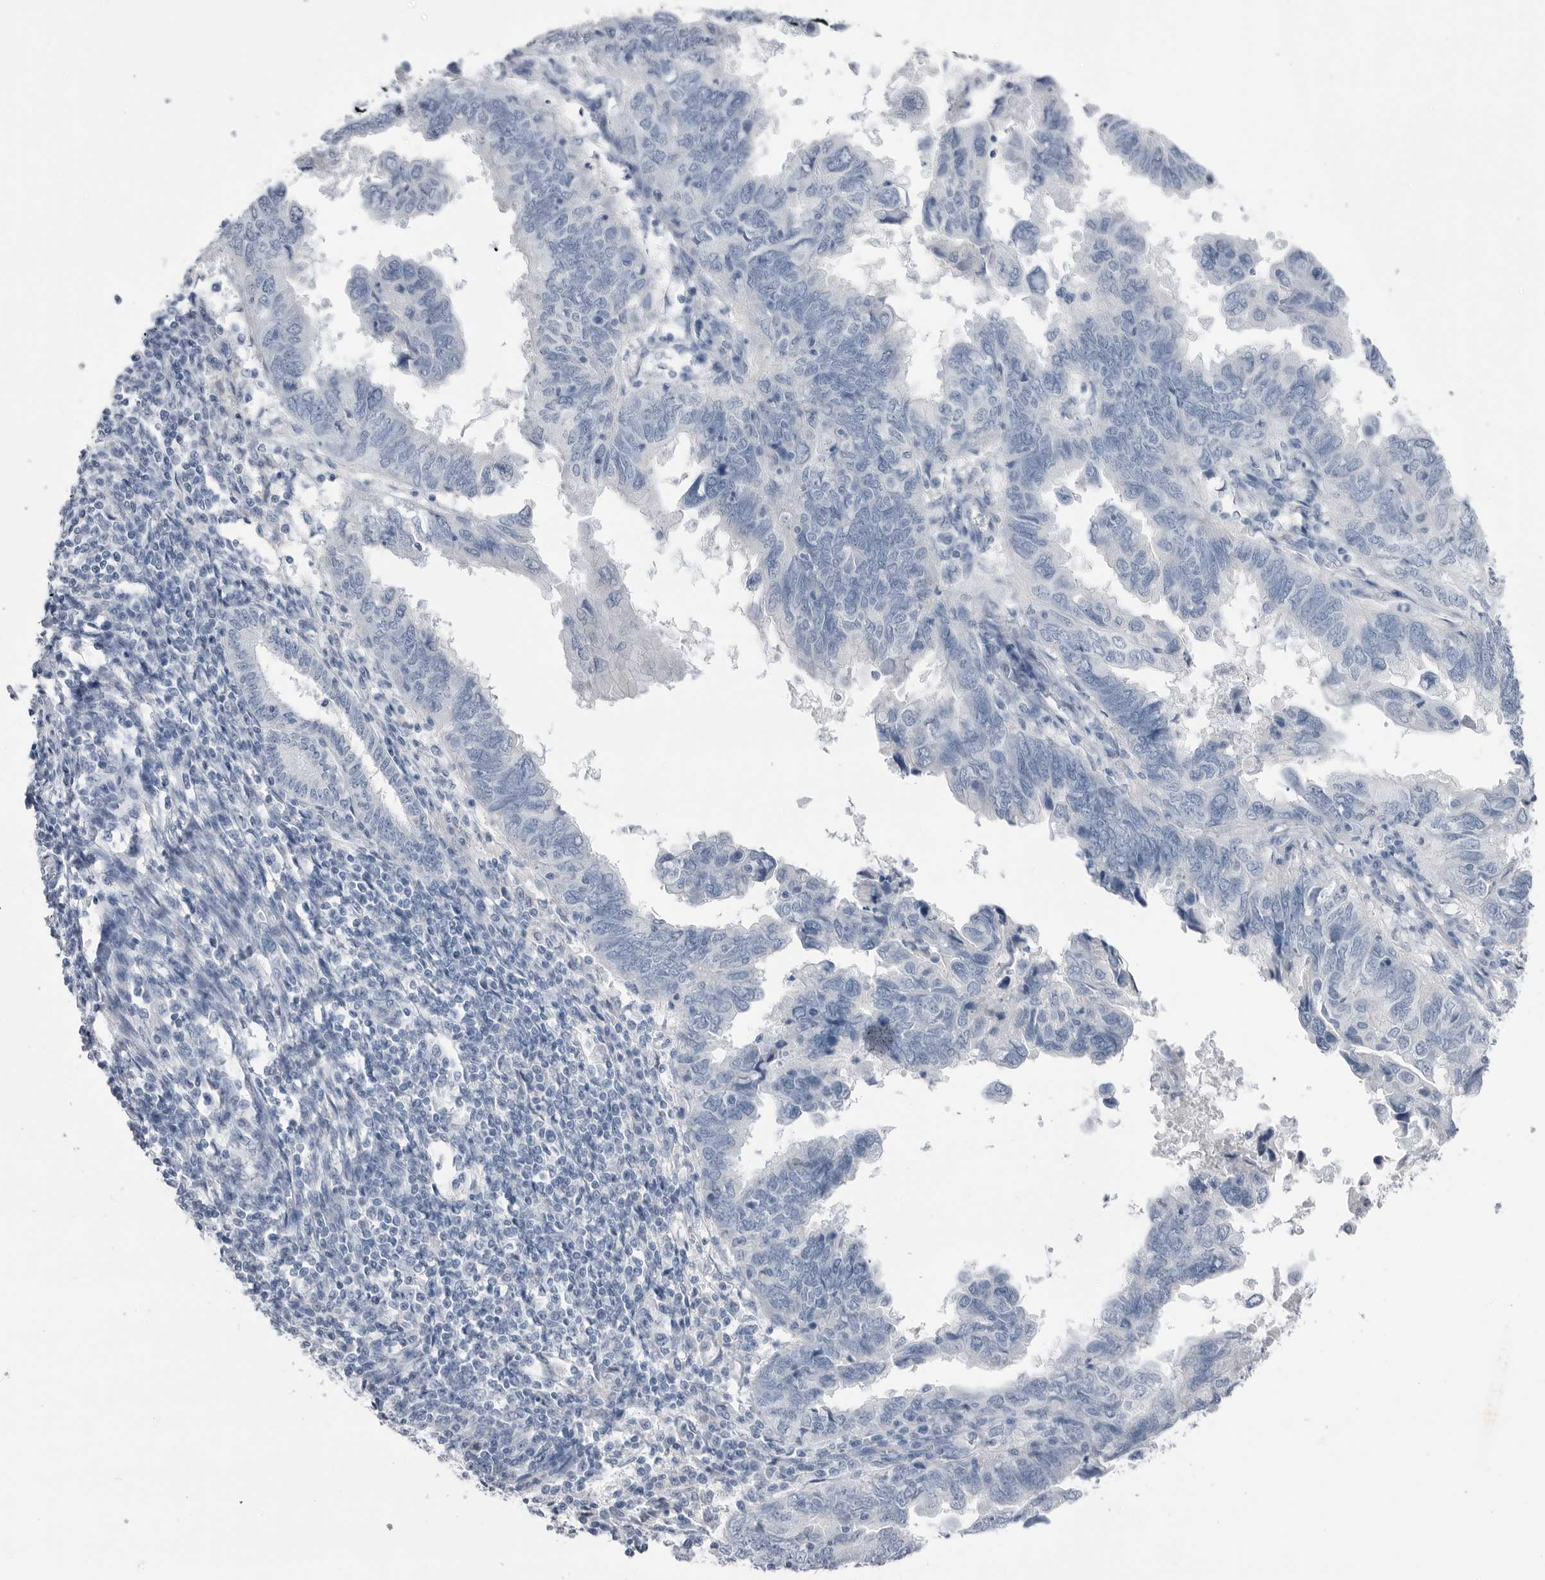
{"staining": {"intensity": "negative", "quantity": "none", "location": "none"}, "tissue": "endometrial cancer", "cell_type": "Tumor cells", "image_type": "cancer", "snomed": [{"axis": "morphology", "description": "Adenocarcinoma, NOS"}, {"axis": "topography", "description": "Uterus"}], "caption": "Human endometrial cancer (adenocarcinoma) stained for a protein using immunohistochemistry (IHC) shows no expression in tumor cells.", "gene": "ABHD12", "patient": {"sex": "female", "age": 77}}